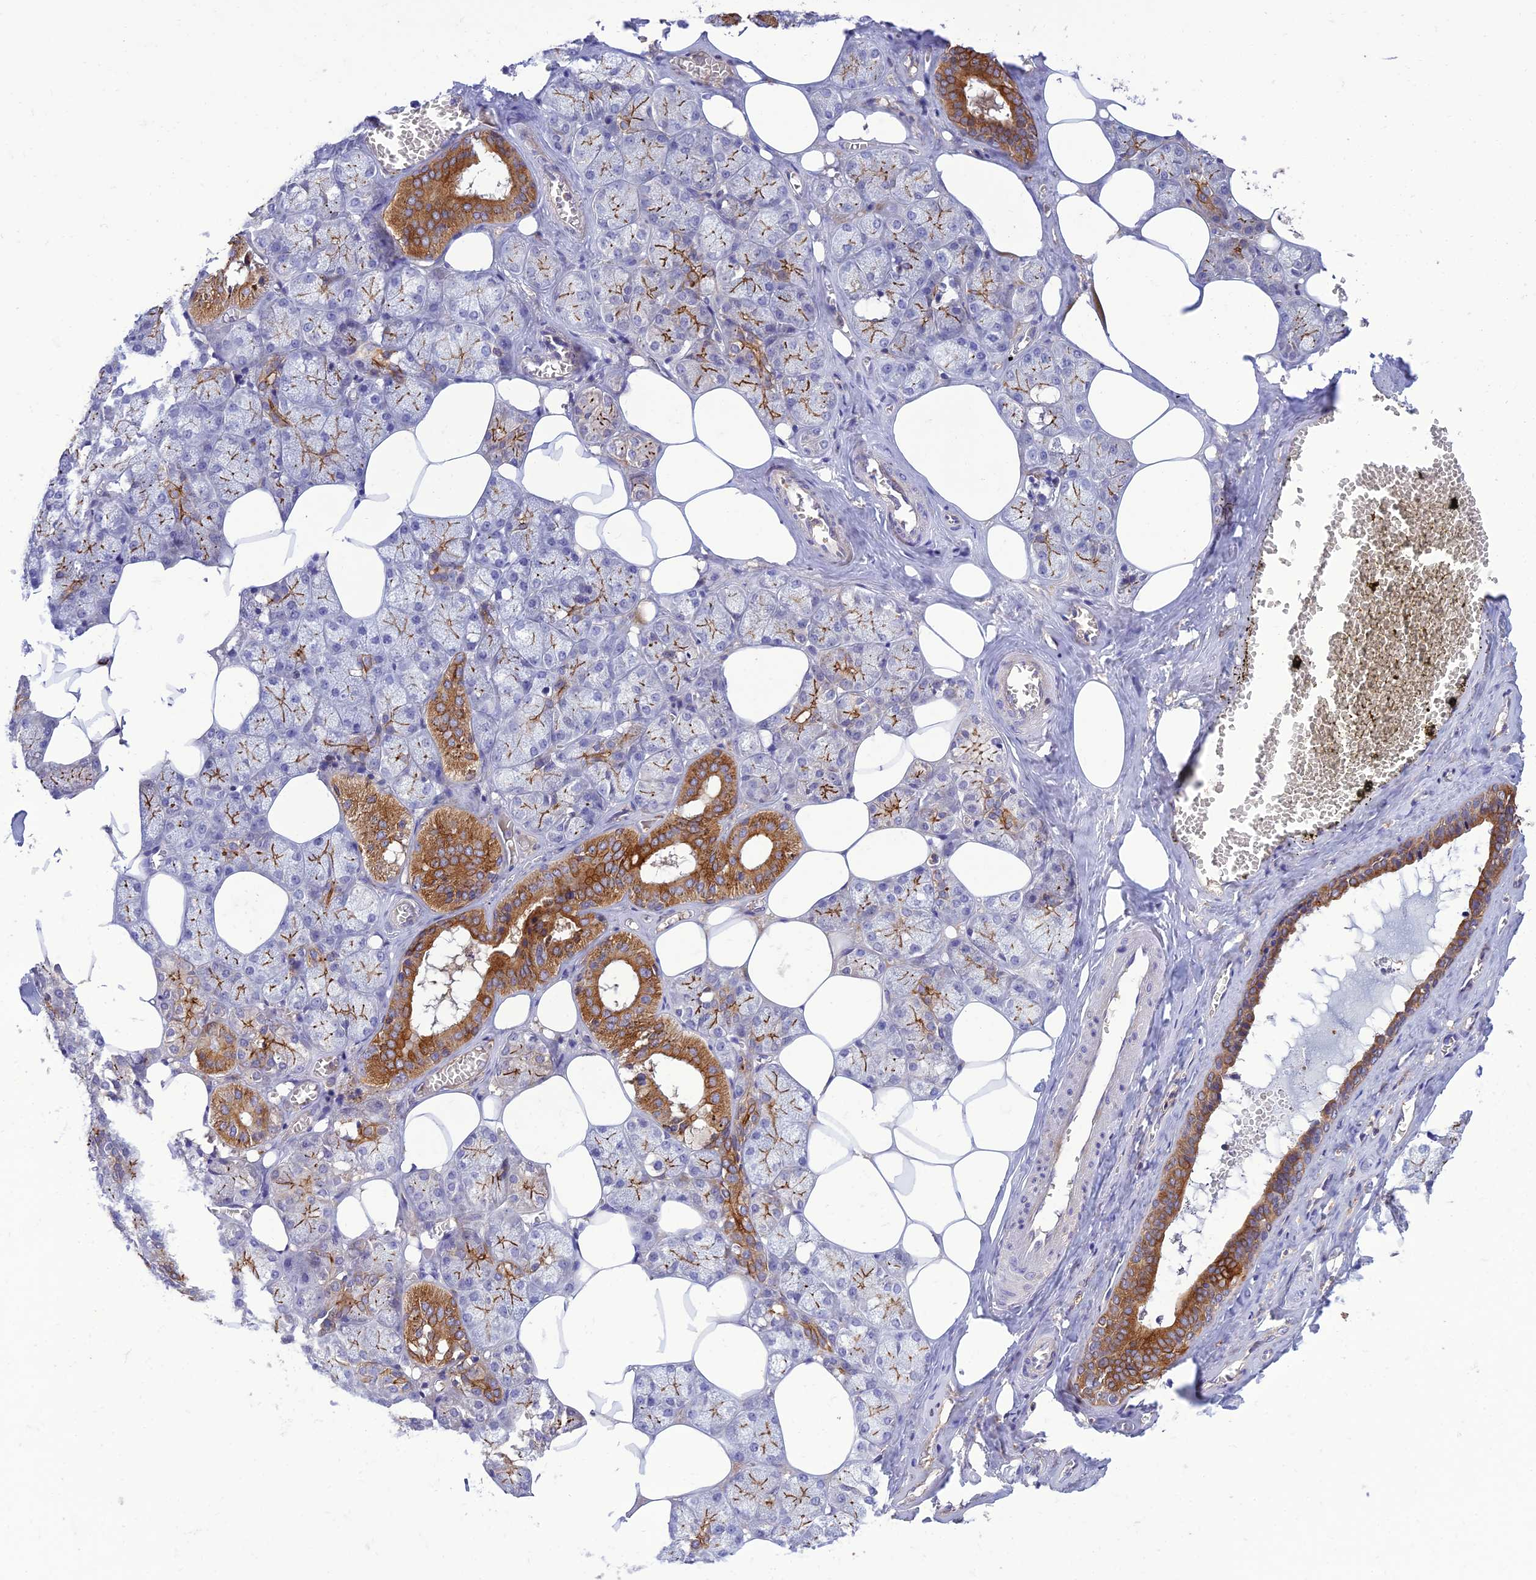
{"staining": {"intensity": "strong", "quantity": "25%-75%", "location": "cytoplasmic/membranous"}, "tissue": "salivary gland", "cell_type": "Glandular cells", "image_type": "normal", "snomed": [{"axis": "morphology", "description": "Normal tissue, NOS"}, {"axis": "topography", "description": "Salivary gland"}], "caption": "Salivary gland was stained to show a protein in brown. There is high levels of strong cytoplasmic/membranous positivity in approximately 25%-75% of glandular cells. The protein is shown in brown color, while the nuclei are stained blue.", "gene": "IRAK3", "patient": {"sex": "male", "age": 62}}